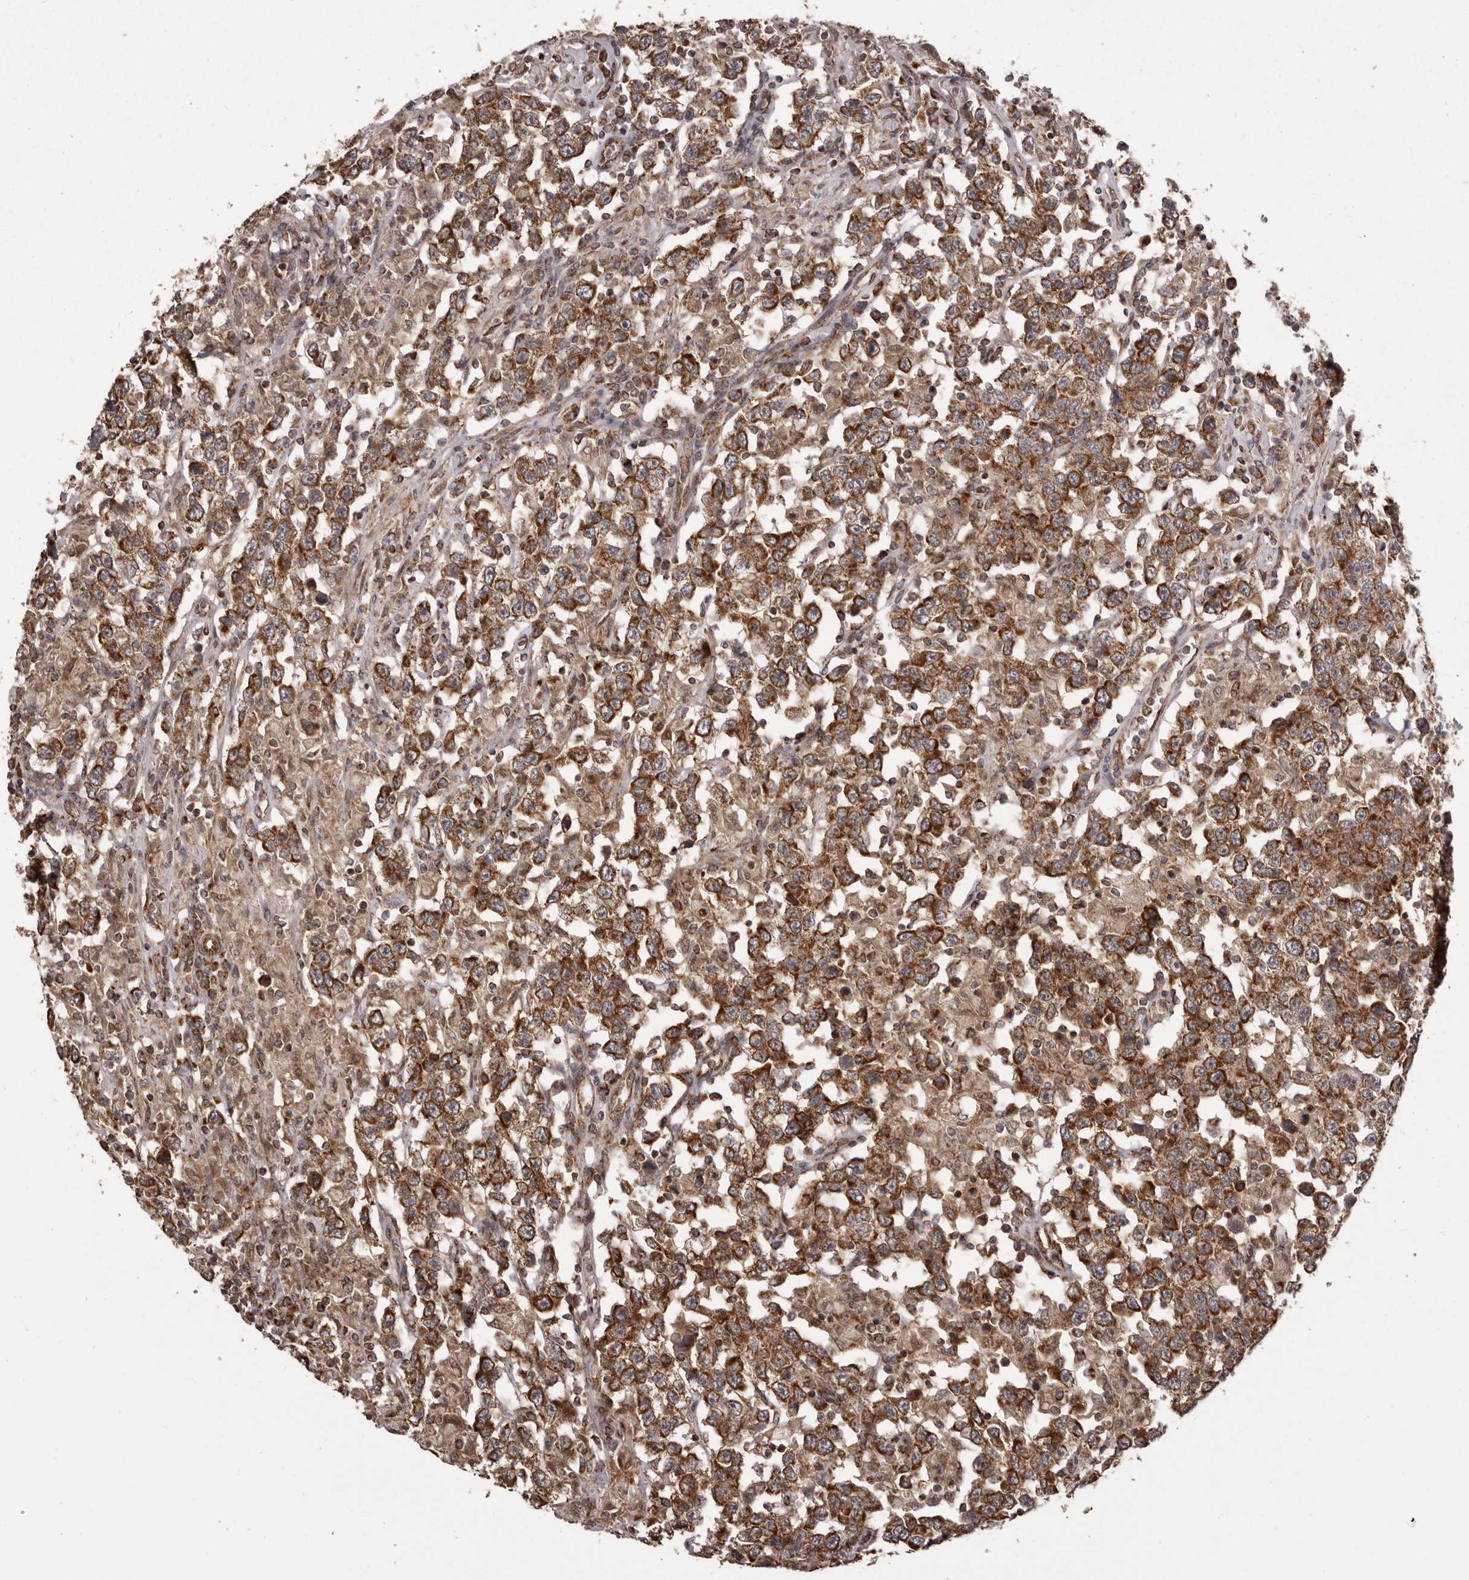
{"staining": {"intensity": "strong", "quantity": ">75%", "location": "cytoplasmic/membranous"}, "tissue": "testis cancer", "cell_type": "Tumor cells", "image_type": "cancer", "snomed": [{"axis": "morphology", "description": "Seminoma, NOS"}, {"axis": "topography", "description": "Testis"}], "caption": "The immunohistochemical stain labels strong cytoplasmic/membranous staining in tumor cells of testis seminoma tissue.", "gene": "CHRM2", "patient": {"sex": "male", "age": 41}}